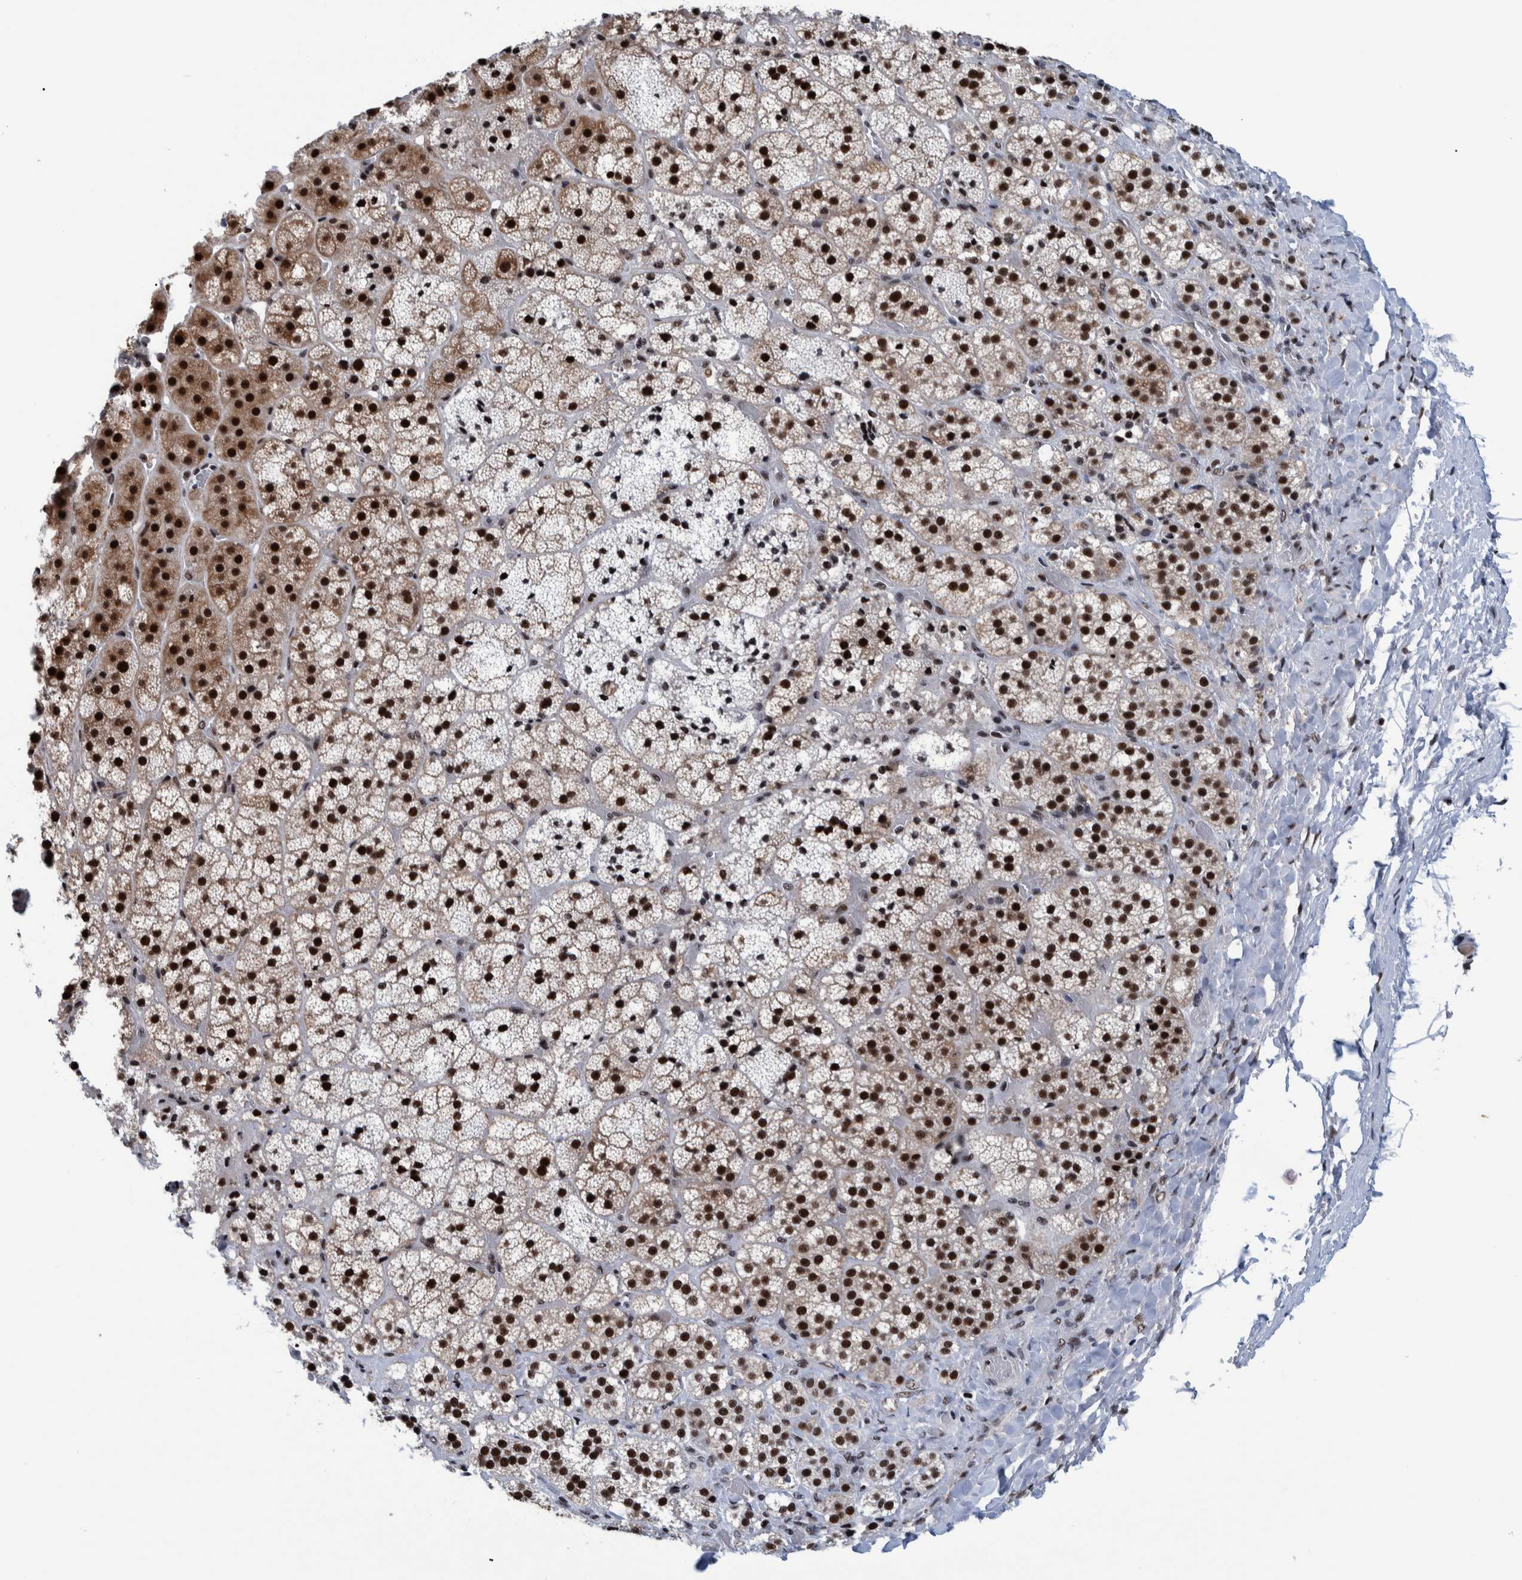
{"staining": {"intensity": "strong", "quantity": ">75%", "location": "cytoplasmic/membranous,nuclear"}, "tissue": "adrenal gland", "cell_type": "Glandular cells", "image_type": "normal", "snomed": [{"axis": "morphology", "description": "Normal tissue, NOS"}, {"axis": "topography", "description": "Adrenal gland"}], "caption": "The histopathology image displays staining of normal adrenal gland, revealing strong cytoplasmic/membranous,nuclear protein positivity (brown color) within glandular cells. Immunohistochemistry (ihc) stains the protein of interest in brown and the nuclei are stained blue.", "gene": "EFTUD2", "patient": {"sex": "female", "age": 44}}